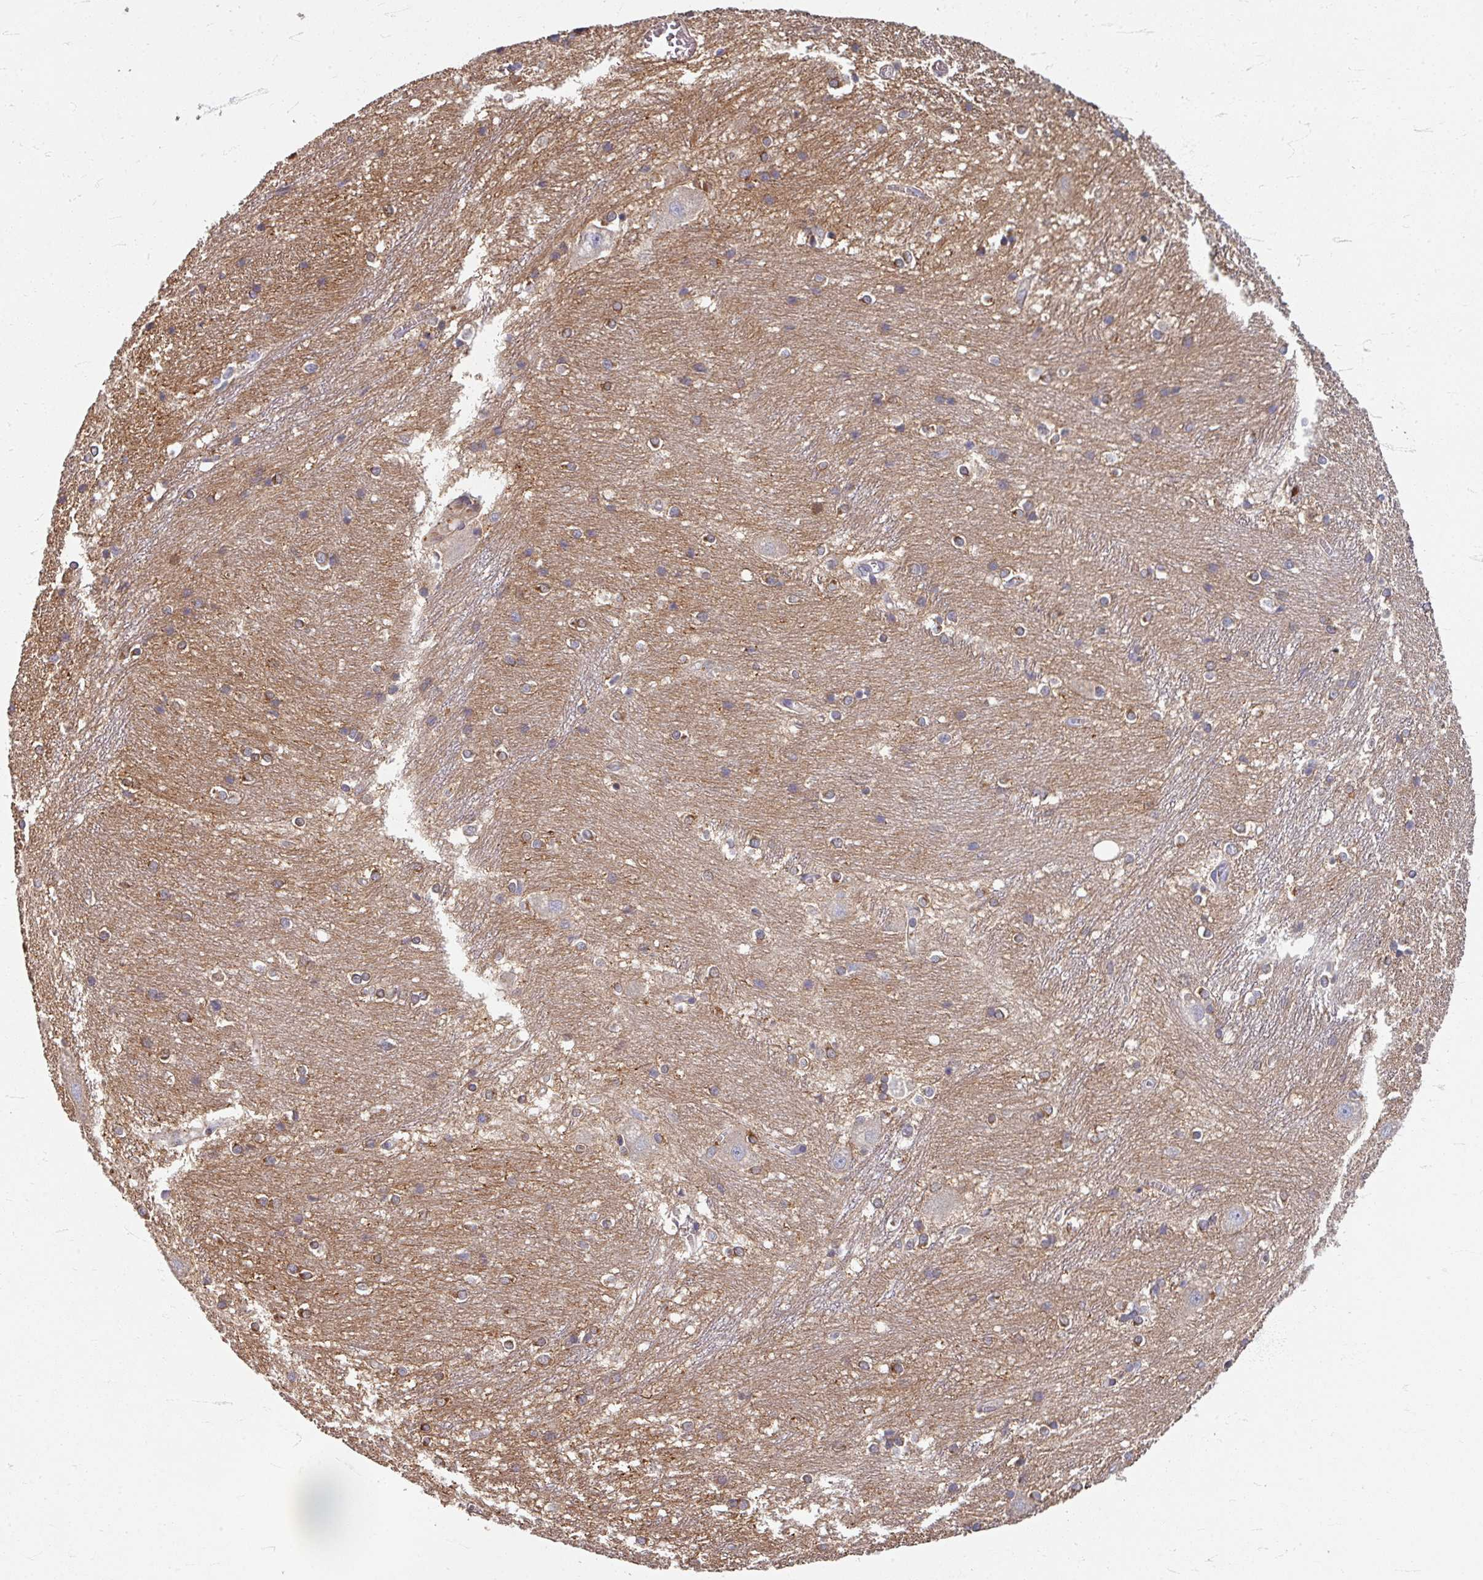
{"staining": {"intensity": "moderate", "quantity": "<25%", "location": "cytoplasmic/membranous"}, "tissue": "caudate", "cell_type": "Glial cells", "image_type": "normal", "snomed": [{"axis": "morphology", "description": "Normal tissue, NOS"}, {"axis": "topography", "description": "Lateral ventricle wall"}], "caption": "Protein staining of unremarkable caudate exhibits moderate cytoplasmic/membranous positivity in approximately <25% of glial cells. The protein is stained brown, and the nuclei are stained in blue (DAB IHC with brightfield microscopy, high magnification).", "gene": "GABARAPL1", "patient": {"sex": "male", "age": 37}}